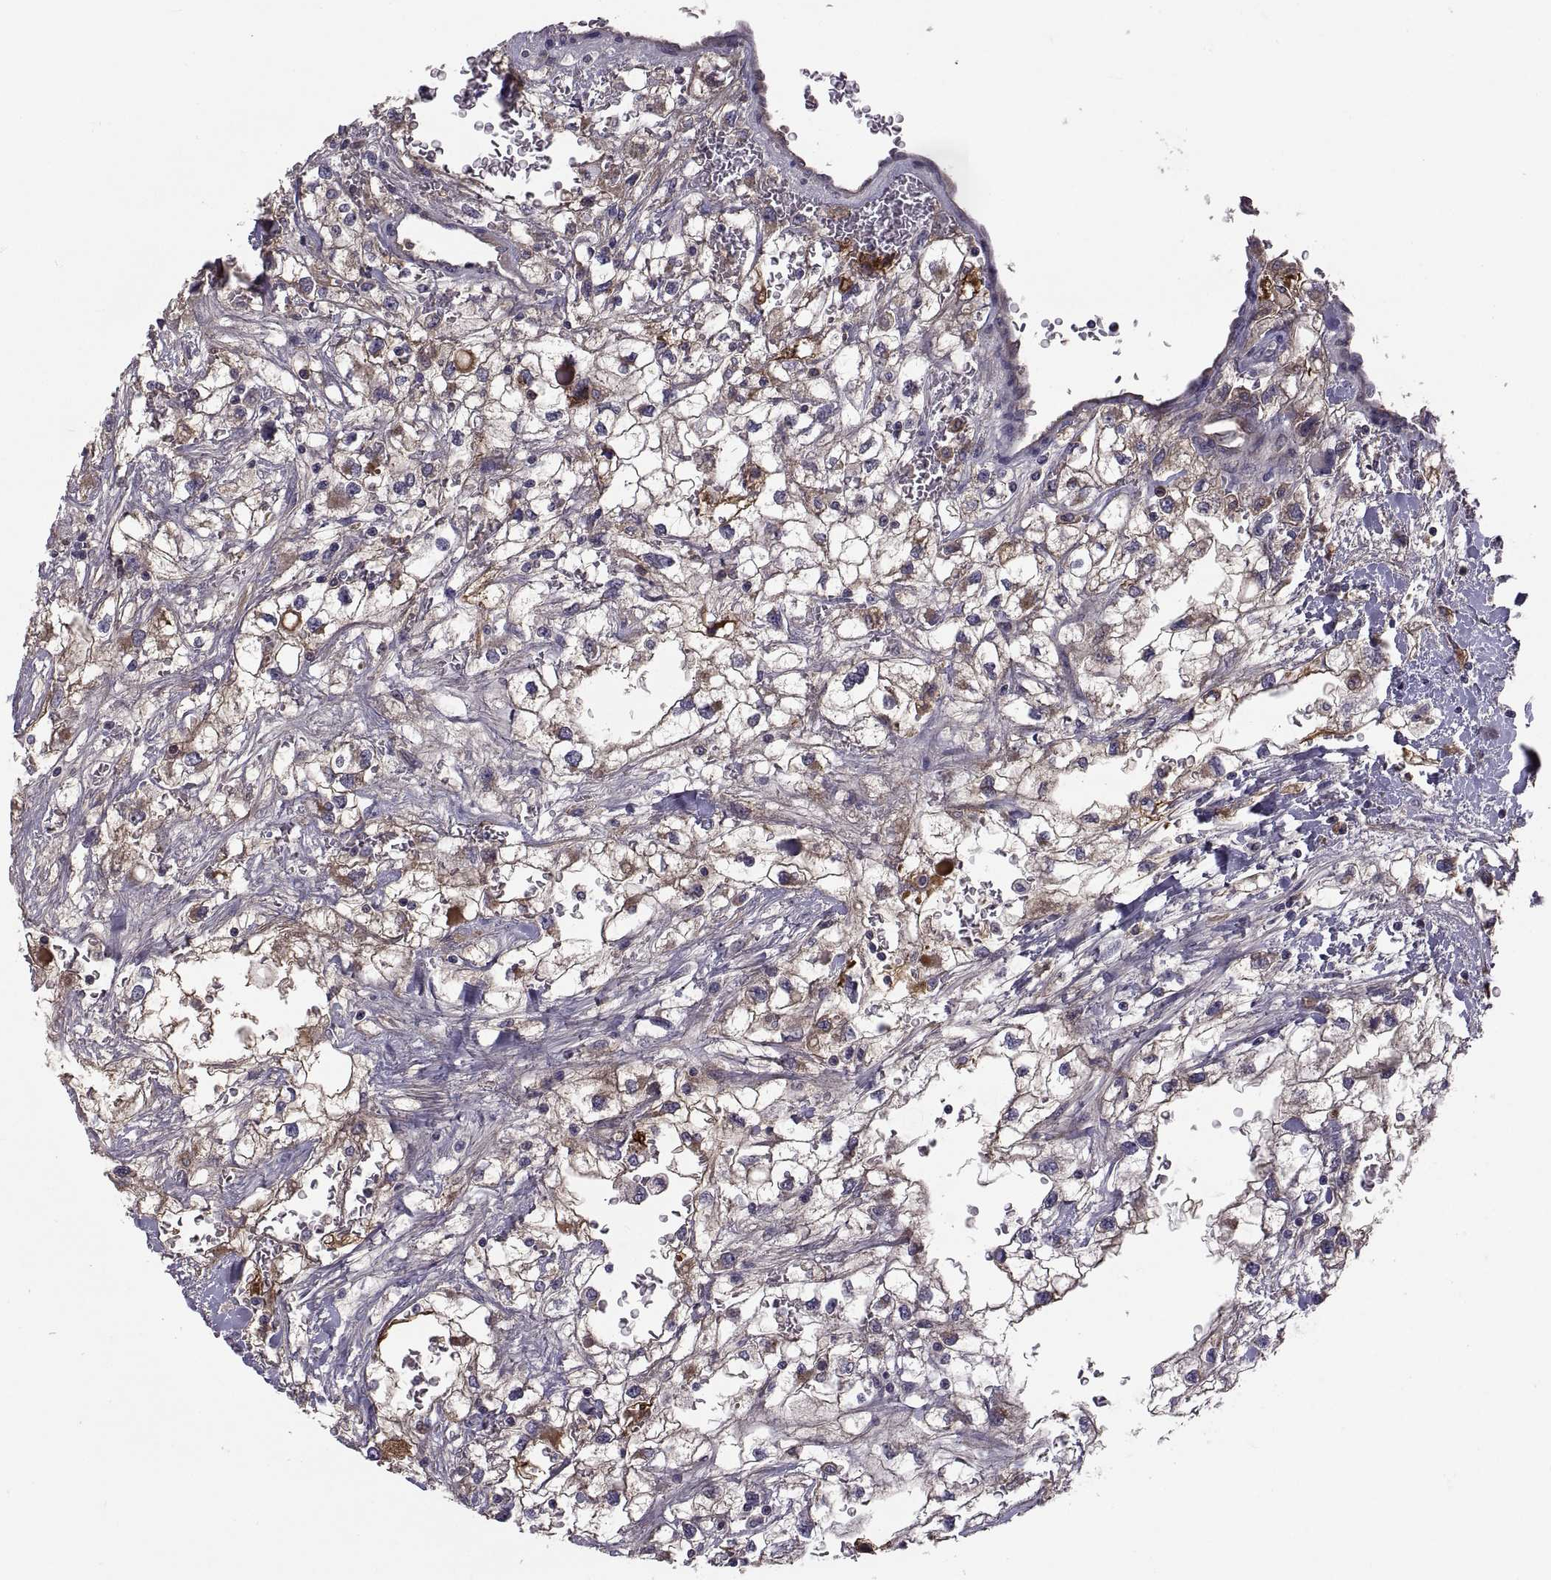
{"staining": {"intensity": "strong", "quantity": "25%-75%", "location": "cytoplasmic/membranous"}, "tissue": "renal cancer", "cell_type": "Tumor cells", "image_type": "cancer", "snomed": [{"axis": "morphology", "description": "Adenocarcinoma, NOS"}, {"axis": "topography", "description": "Kidney"}], "caption": "Brown immunohistochemical staining in renal cancer reveals strong cytoplasmic/membranous expression in about 25%-75% of tumor cells.", "gene": "NPTX2", "patient": {"sex": "male", "age": 59}}